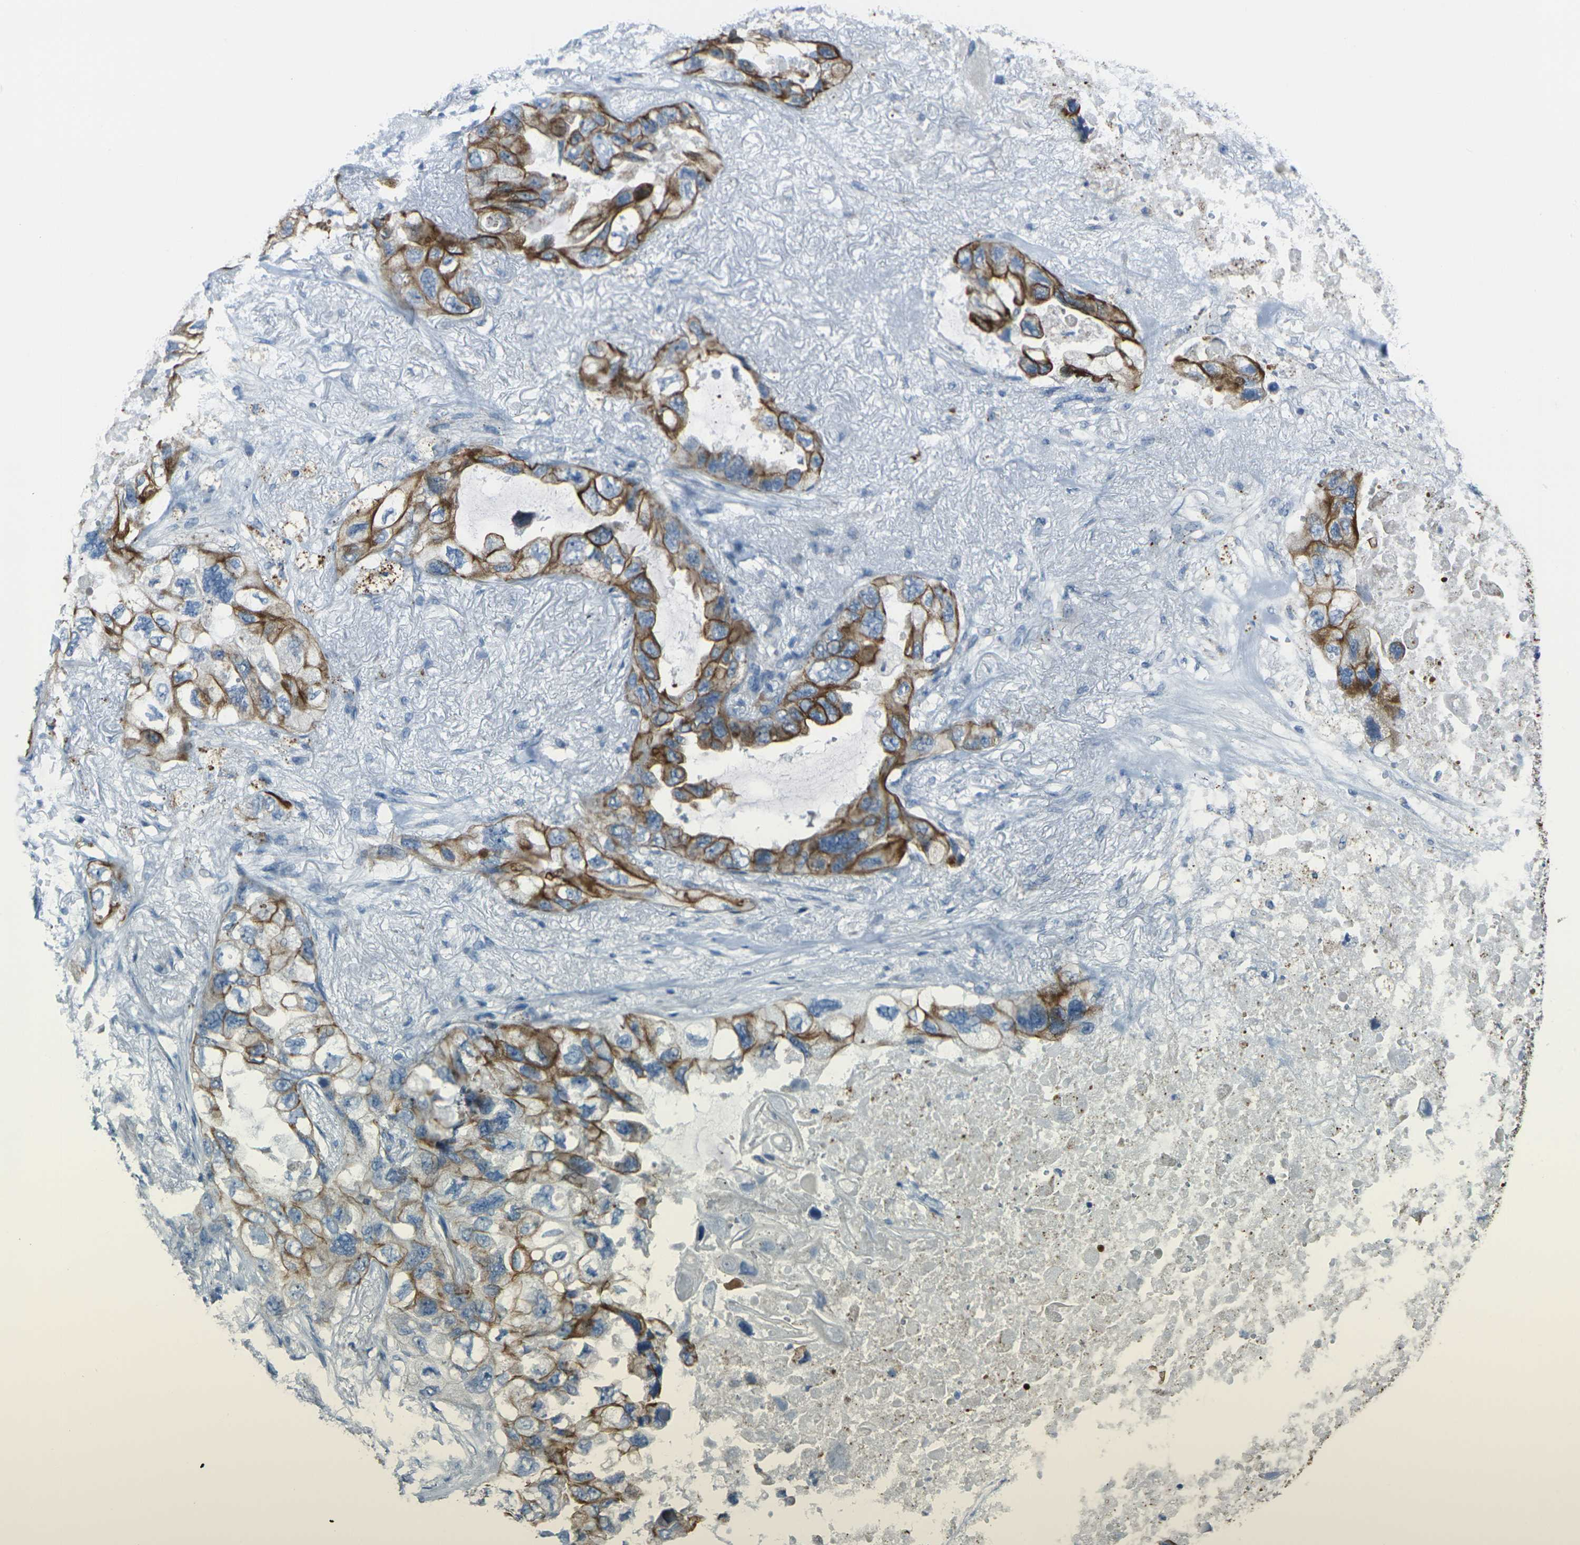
{"staining": {"intensity": "moderate", "quantity": "25%-75%", "location": "cytoplasmic/membranous"}, "tissue": "lung cancer", "cell_type": "Tumor cells", "image_type": "cancer", "snomed": [{"axis": "morphology", "description": "Squamous cell carcinoma, NOS"}, {"axis": "topography", "description": "Lung"}], "caption": "Immunohistochemistry (IHC) of lung squamous cell carcinoma shows medium levels of moderate cytoplasmic/membranous staining in about 25%-75% of tumor cells.", "gene": "ANKRD46", "patient": {"sex": "female", "age": 73}}